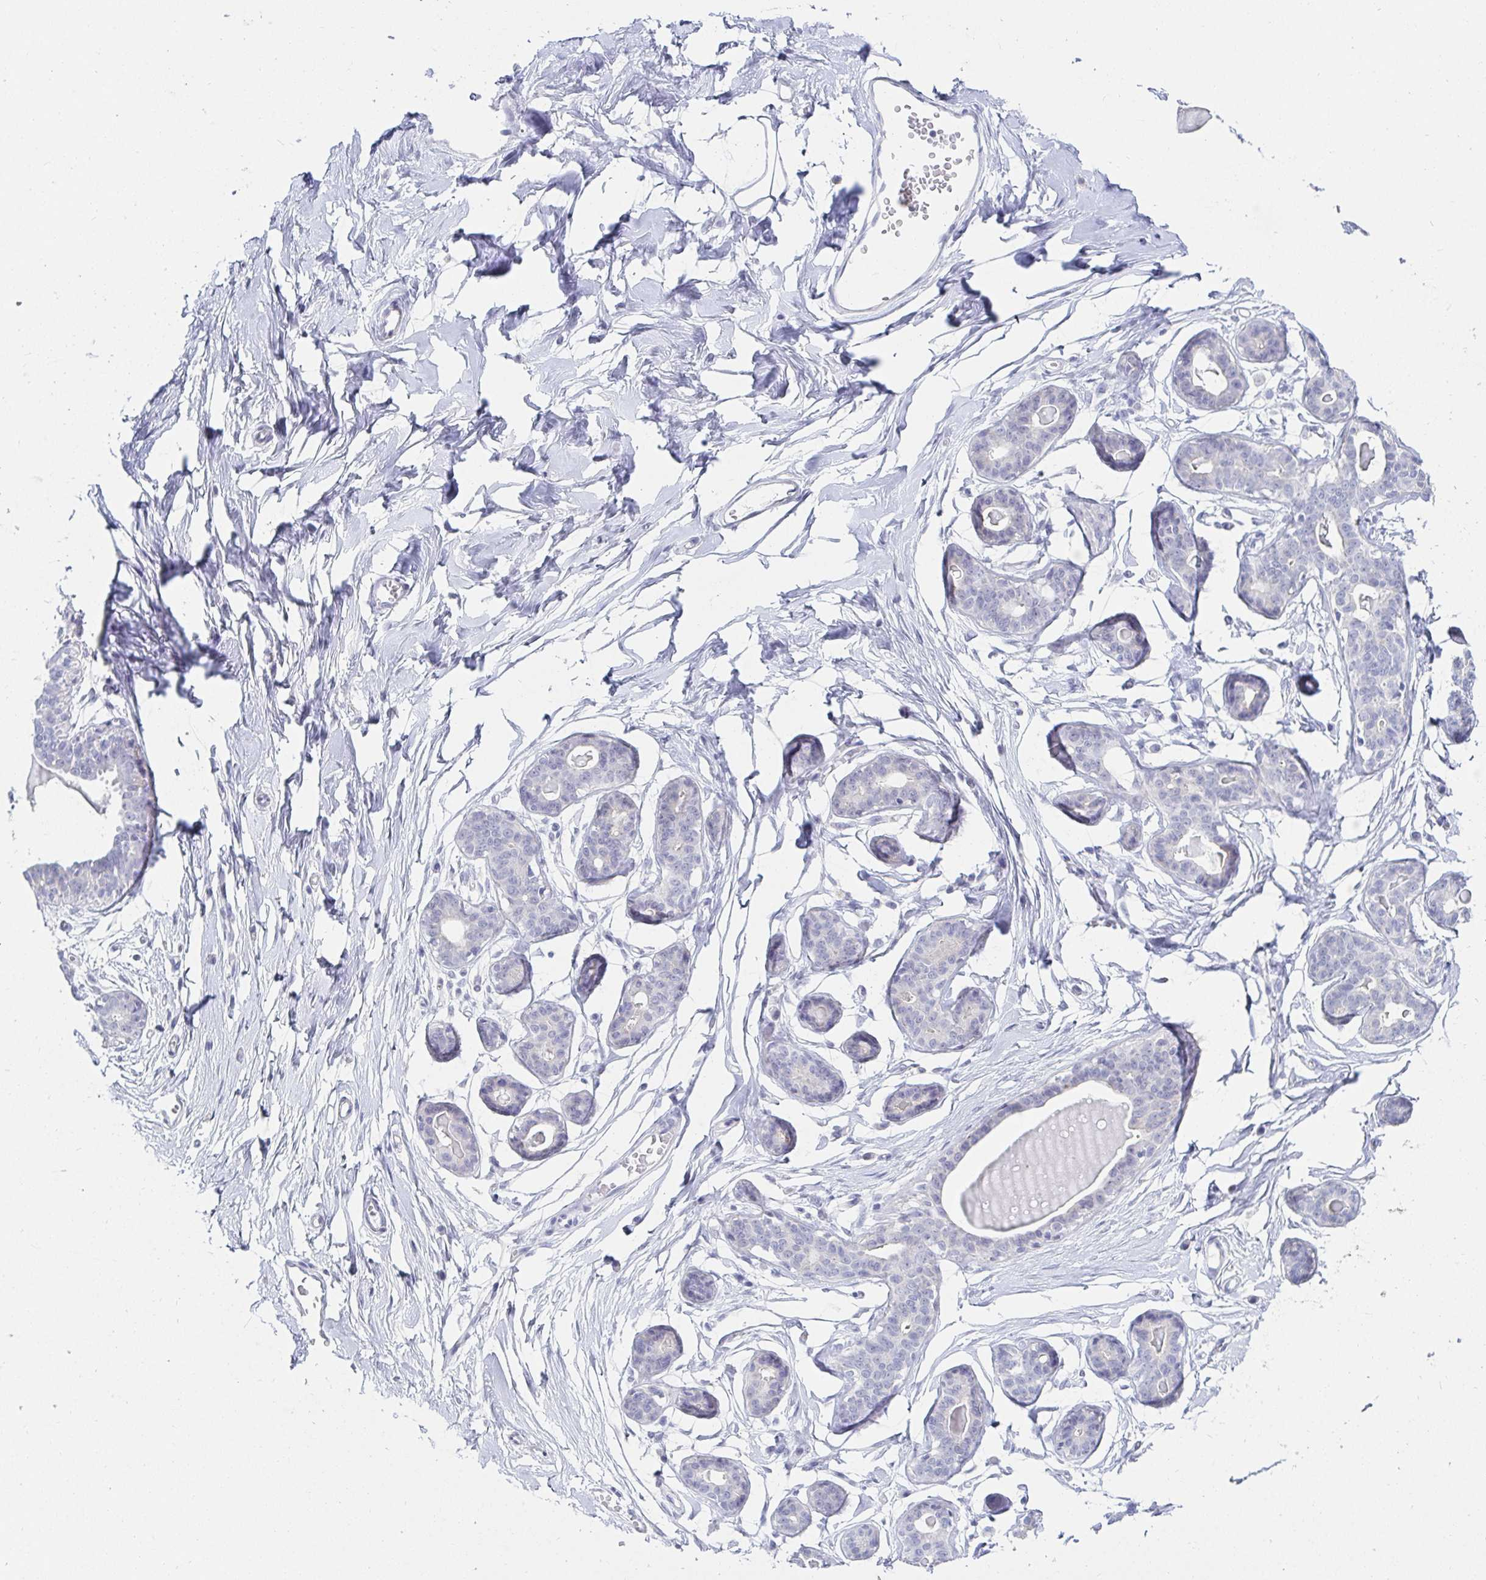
{"staining": {"intensity": "negative", "quantity": "none", "location": "none"}, "tissue": "breast", "cell_type": "Adipocytes", "image_type": "normal", "snomed": [{"axis": "morphology", "description": "Normal tissue, NOS"}, {"axis": "topography", "description": "Breast"}], "caption": "Immunohistochemical staining of normal breast exhibits no significant expression in adipocytes. (IHC, brightfield microscopy, high magnification).", "gene": "OR10K1", "patient": {"sex": "female", "age": 45}}